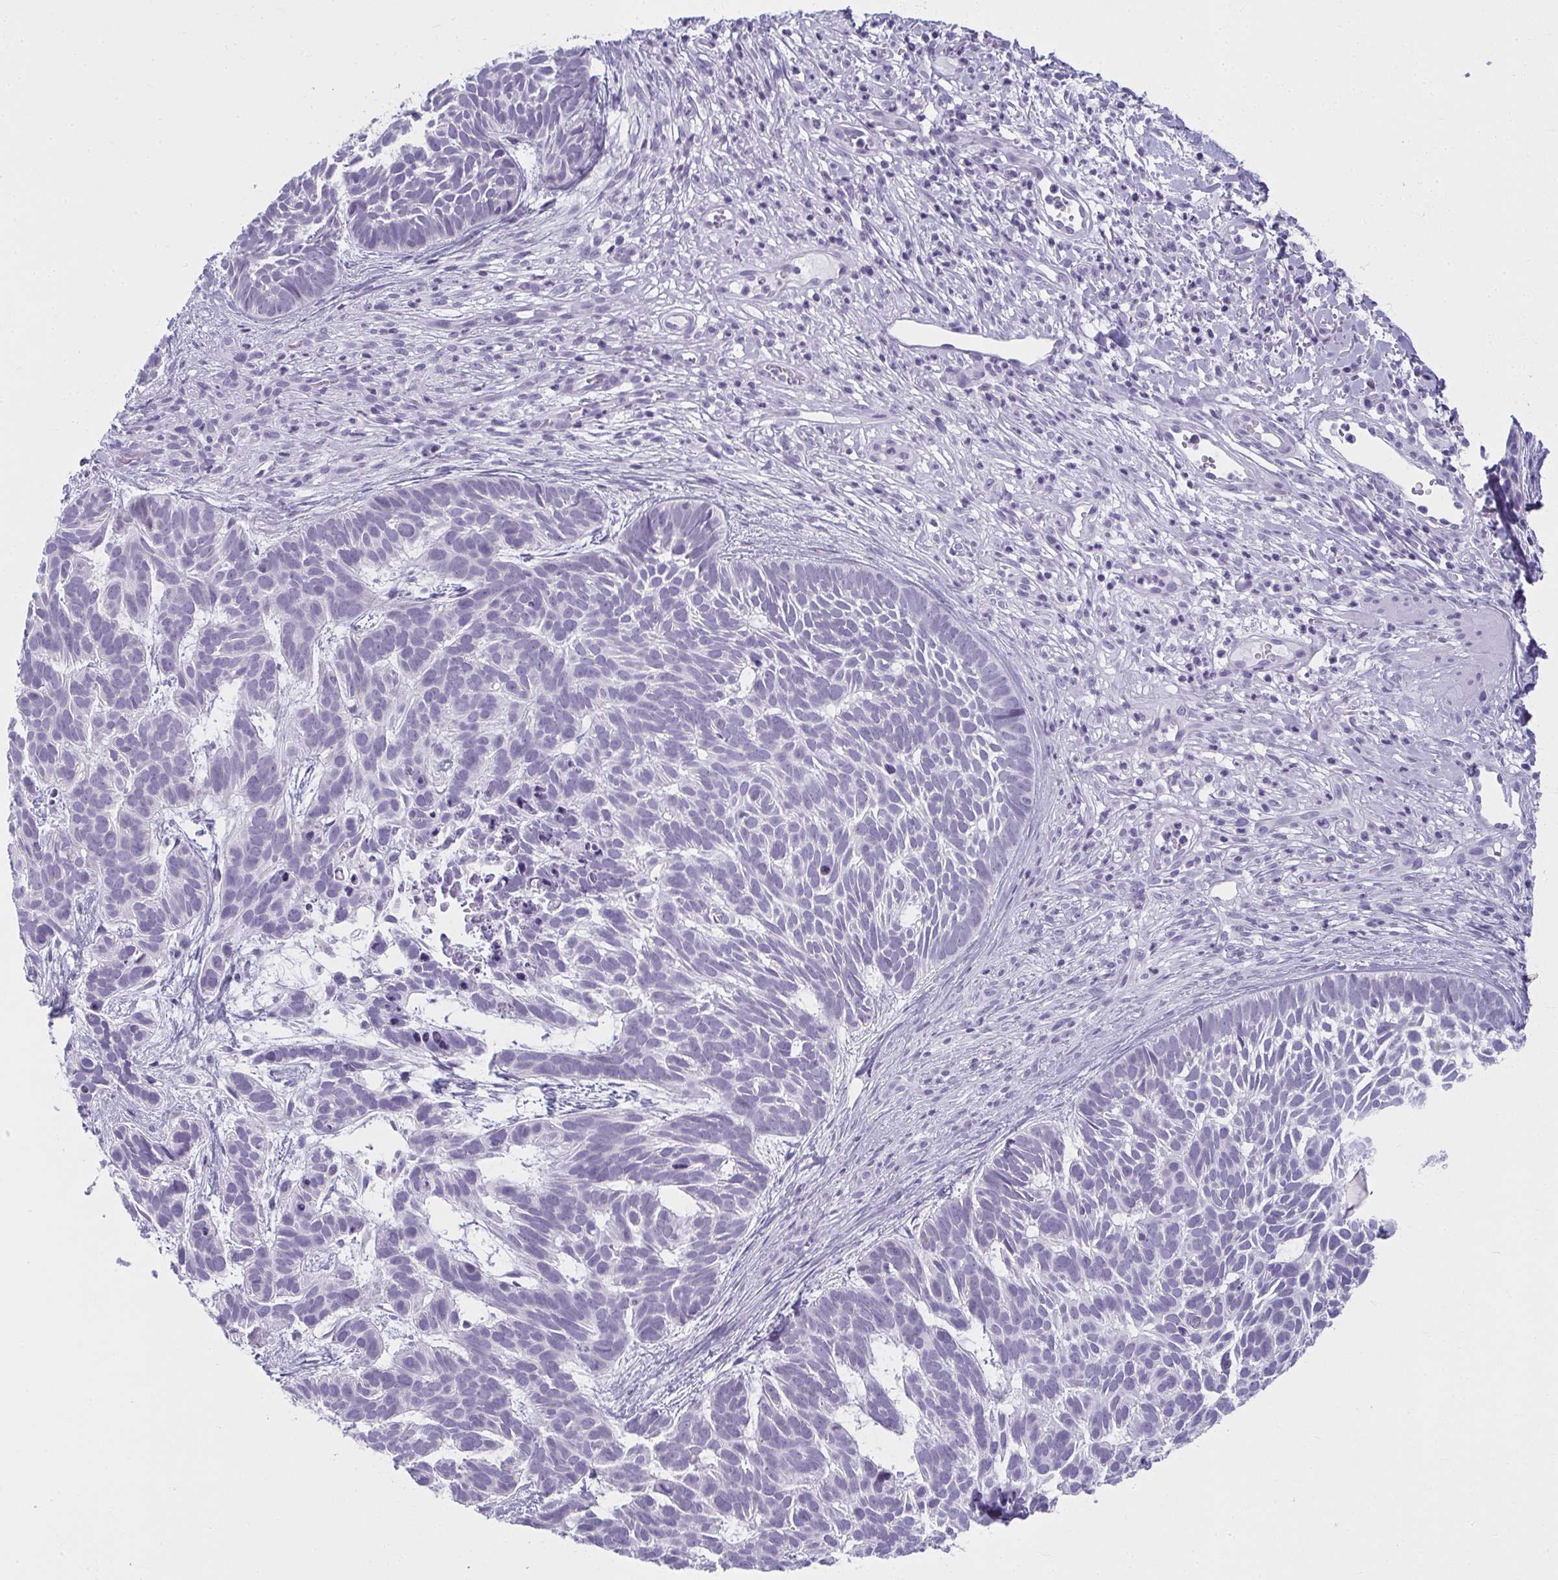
{"staining": {"intensity": "negative", "quantity": "none", "location": "none"}, "tissue": "skin cancer", "cell_type": "Tumor cells", "image_type": "cancer", "snomed": [{"axis": "morphology", "description": "Basal cell carcinoma"}, {"axis": "topography", "description": "Skin"}], "caption": "A high-resolution photomicrograph shows immunohistochemistry (IHC) staining of skin cancer, which reveals no significant positivity in tumor cells.", "gene": "MOBP", "patient": {"sex": "male", "age": 78}}